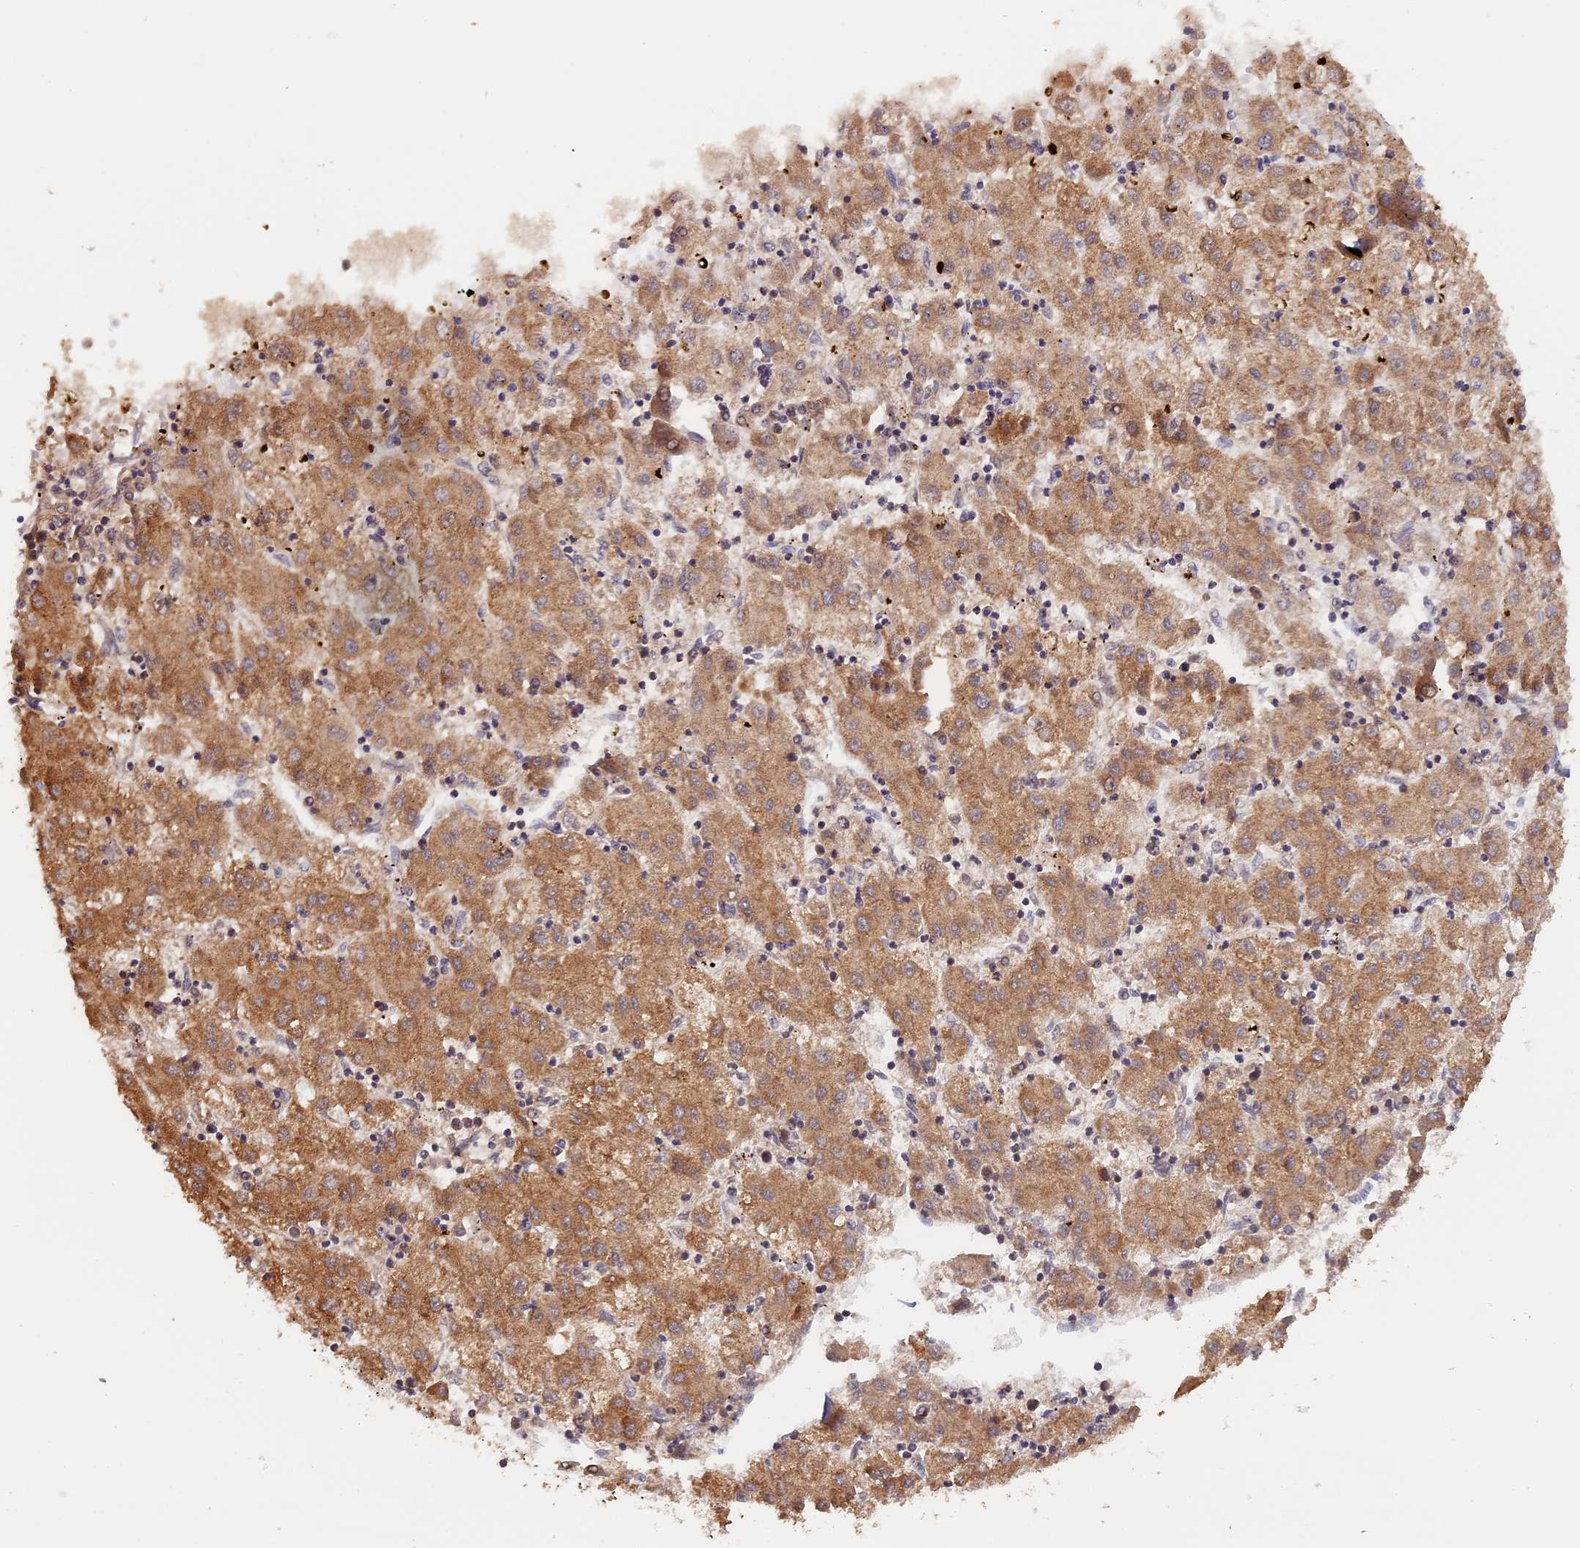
{"staining": {"intensity": "moderate", "quantity": ">75%", "location": "cytoplasmic/membranous"}, "tissue": "liver cancer", "cell_type": "Tumor cells", "image_type": "cancer", "snomed": [{"axis": "morphology", "description": "Carcinoma, Hepatocellular, NOS"}, {"axis": "topography", "description": "Liver"}], "caption": "Tumor cells display medium levels of moderate cytoplasmic/membranous staining in approximately >75% of cells in human hepatocellular carcinoma (liver). Nuclei are stained in blue.", "gene": "MYBL2", "patient": {"sex": "male", "age": 72}}